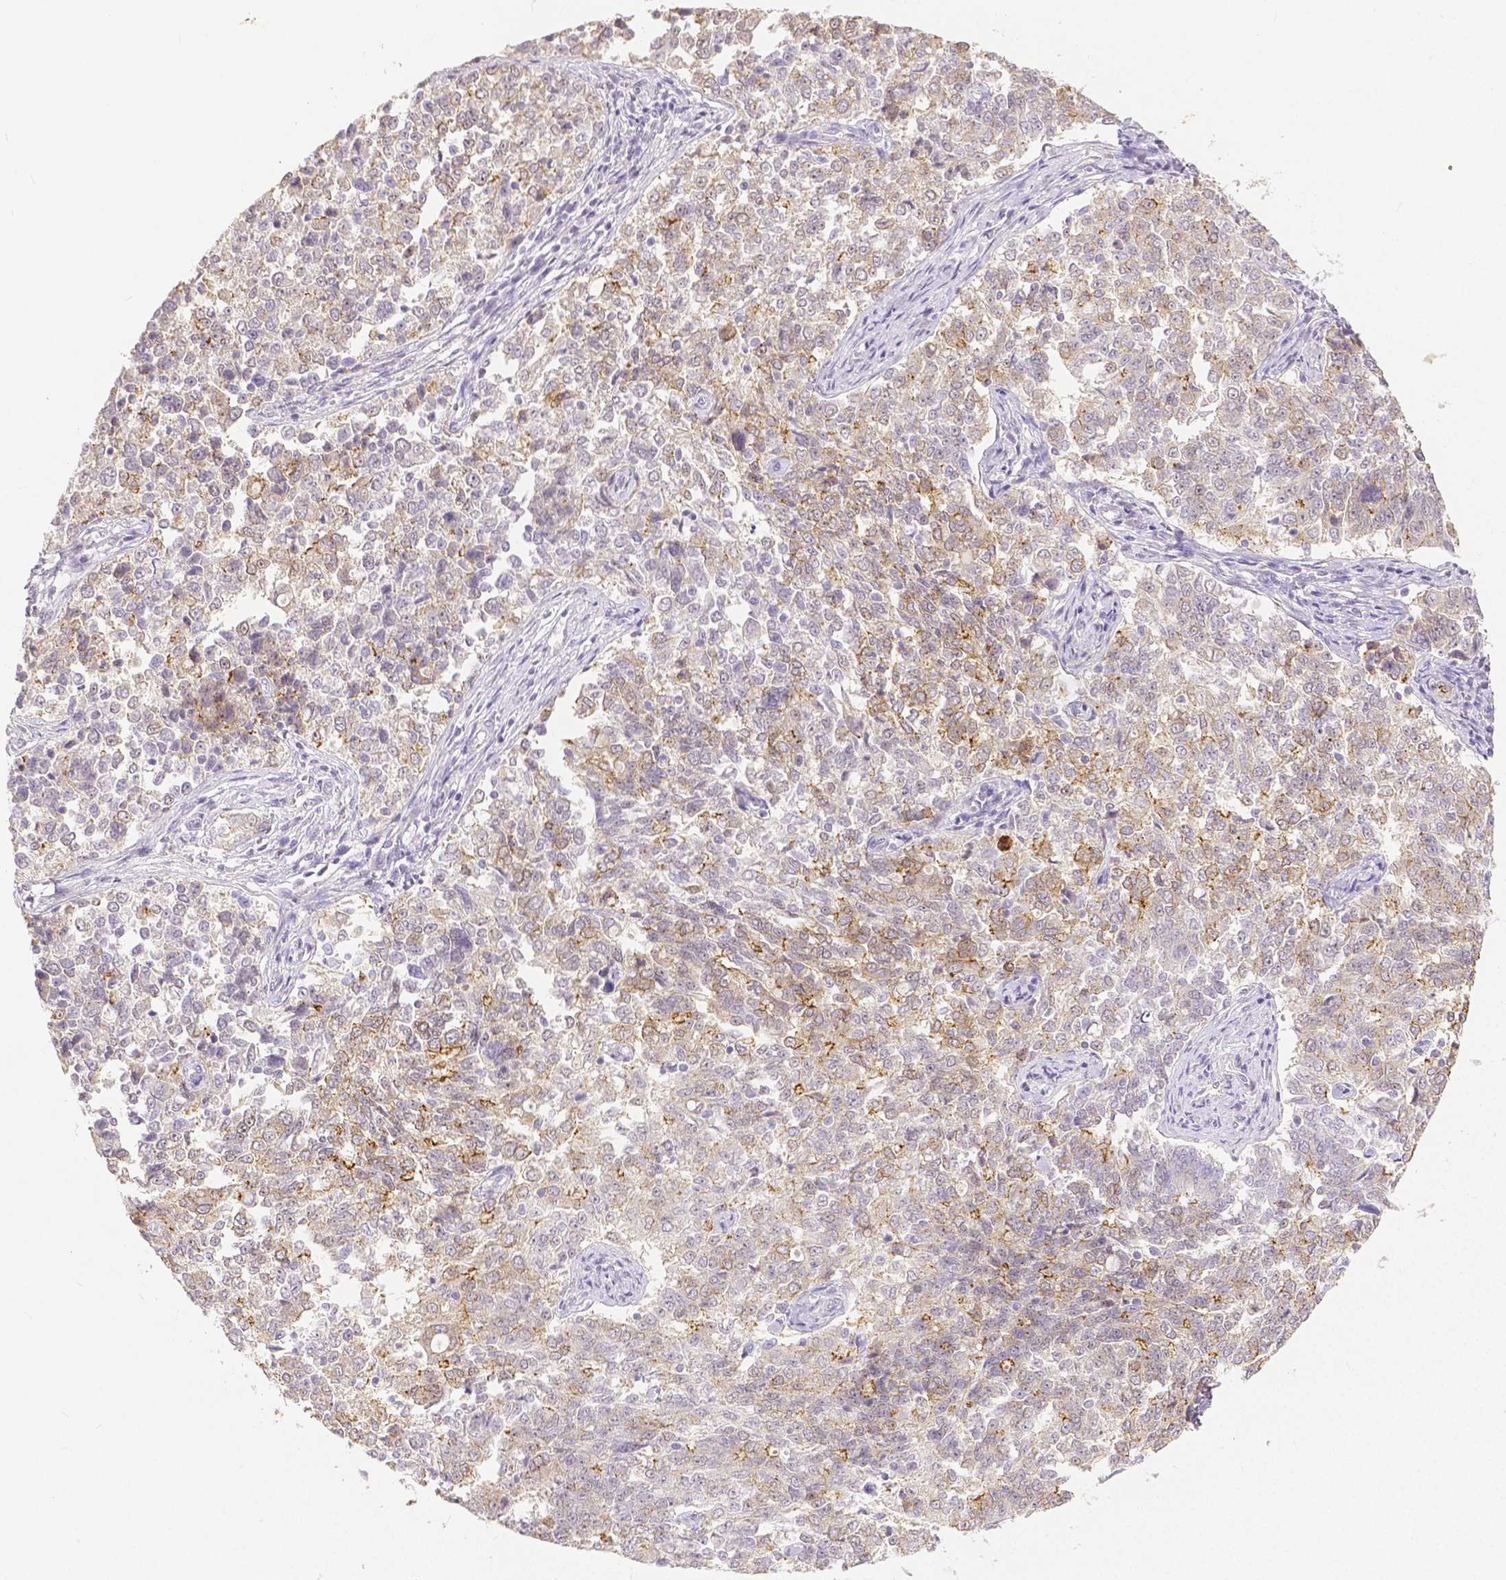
{"staining": {"intensity": "moderate", "quantity": "<25%", "location": "cytoplasmic/membranous"}, "tissue": "endometrial cancer", "cell_type": "Tumor cells", "image_type": "cancer", "snomed": [{"axis": "morphology", "description": "Adenocarcinoma, NOS"}, {"axis": "topography", "description": "Endometrium"}], "caption": "The image displays staining of endometrial cancer, revealing moderate cytoplasmic/membranous protein expression (brown color) within tumor cells.", "gene": "OCLN", "patient": {"sex": "female", "age": 43}}